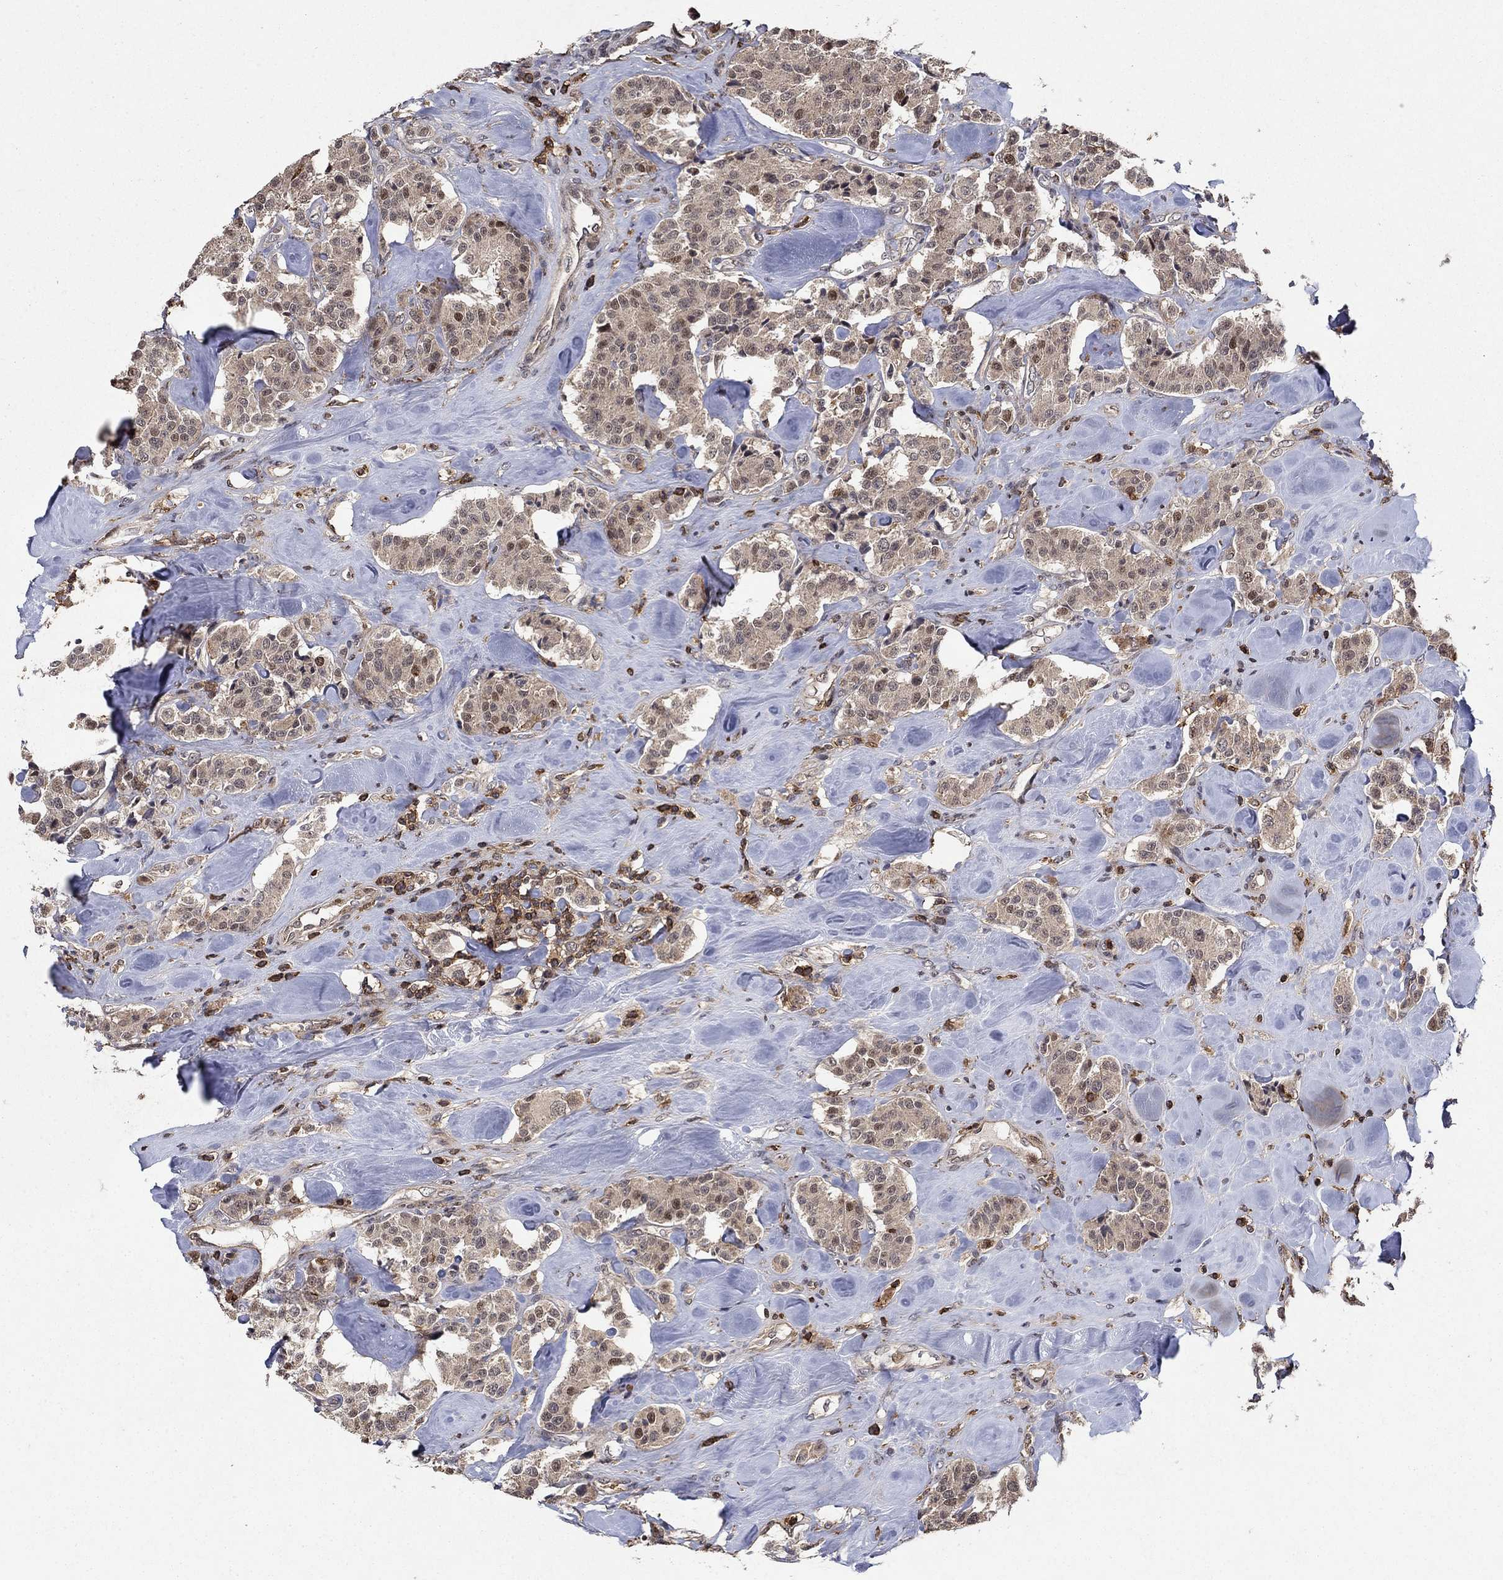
{"staining": {"intensity": "moderate", "quantity": "<25%", "location": "nuclear"}, "tissue": "carcinoid", "cell_type": "Tumor cells", "image_type": "cancer", "snomed": [{"axis": "morphology", "description": "Carcinoid, malignant, NOS"}, {"axis": "topography", "description": "Pancreas"}], "caption": "Carcinoid stained with a protein marker reveals moderate staining in tumor cells.", "gene": "CCDC66", "patient": {"sex": "male", "age": 41}}